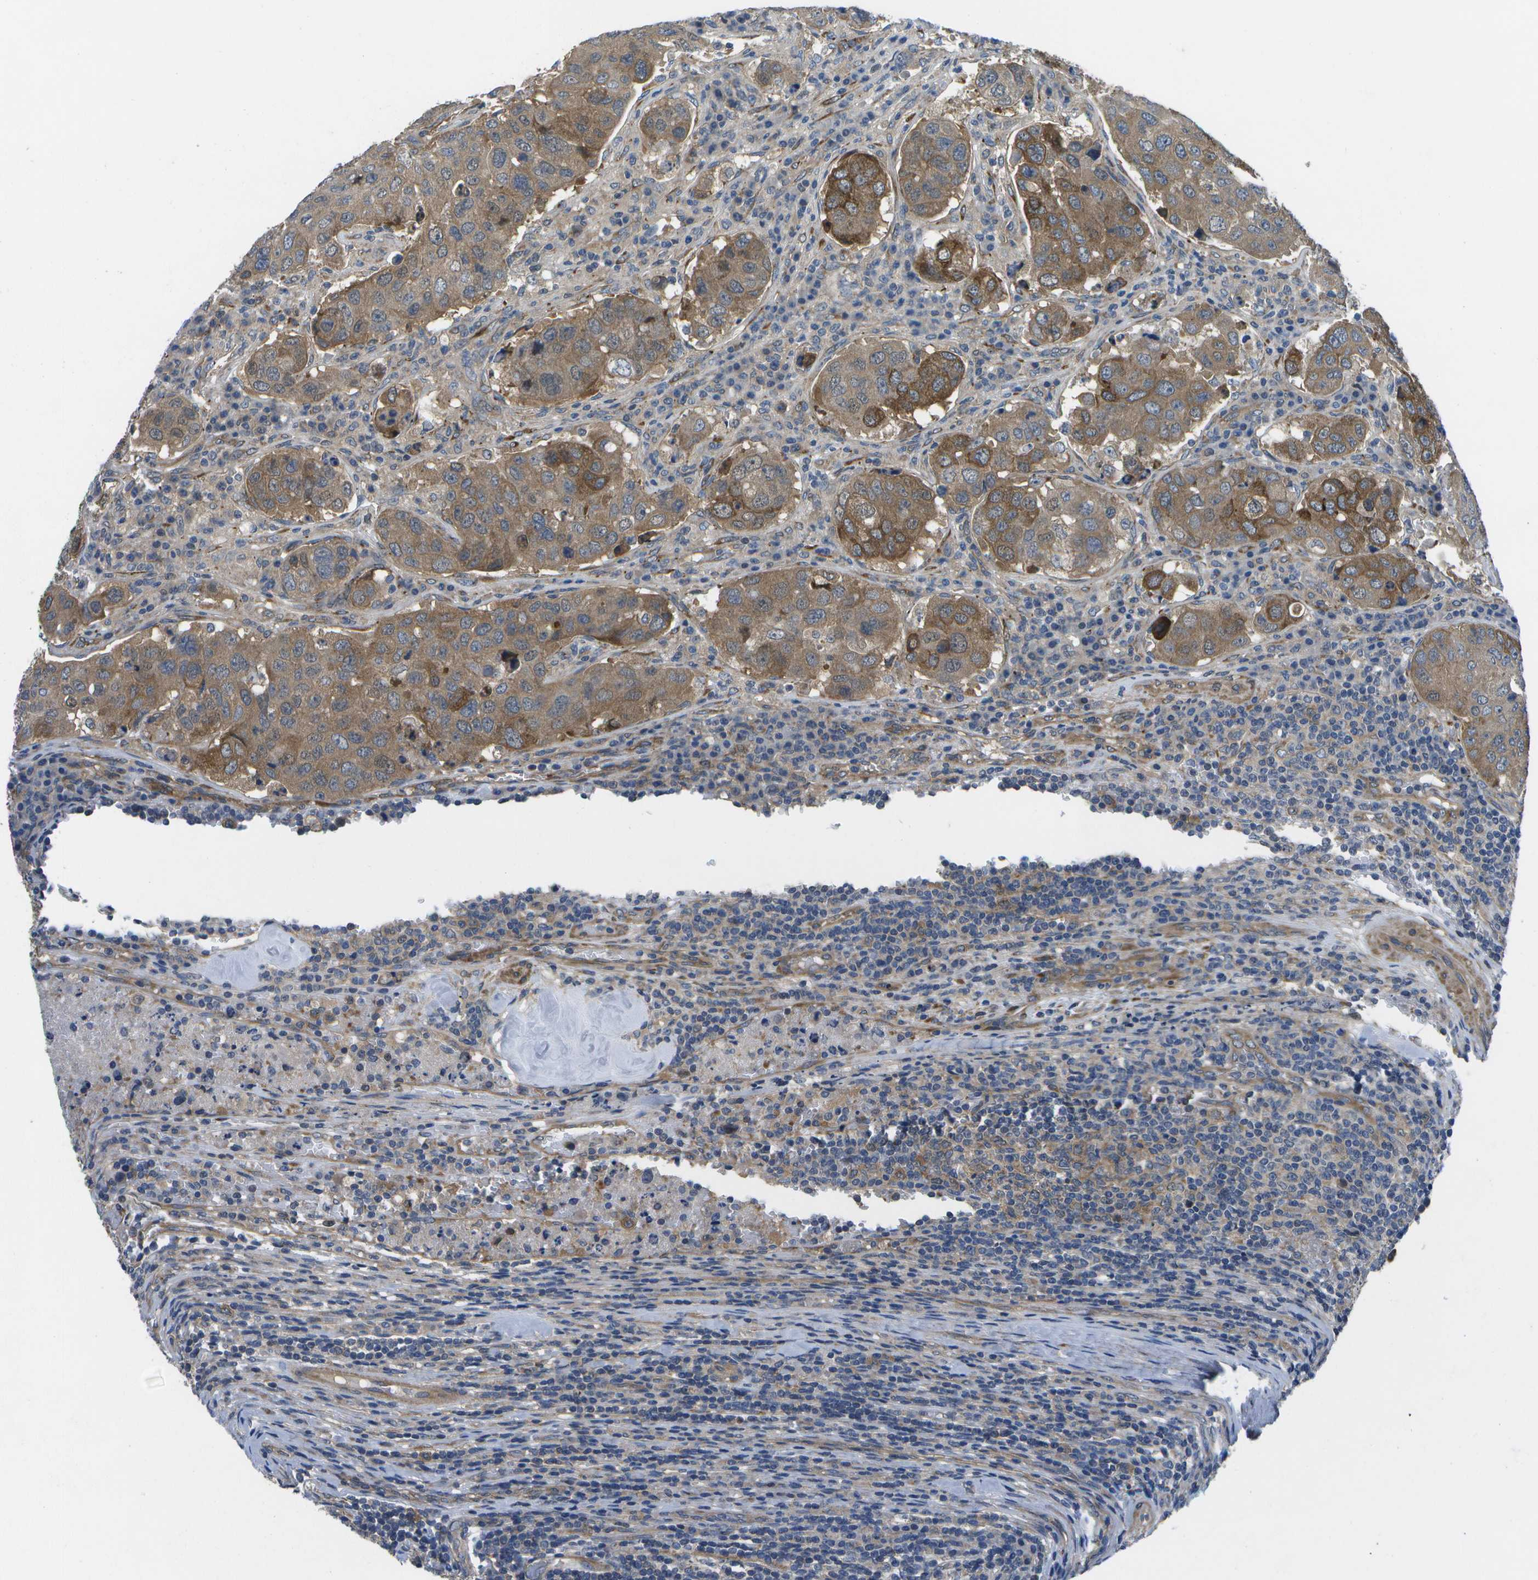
{"staining": {"intensity": "moderate", "quantity": "25%-75%", "location": "cytoplasmic/membranous,nuclear"}, "tissue": "urothelial cancer", "cell_type": "Tumor cells", "image_type": "cancer", "snomed": [{"axis": "morphology", "description": "Urothelial carcinoma, High grade"}, {"axis": "topography", "description": "Lymph node"}, {"axis": "topography", "description": "Urinary bladder"}], "caption": "Urothelial carcinoma (high-grade) stained for a protein (brown) displays moderate cytoplasmic/membranous and nuclear positive expression in approximately 25%-75% of tumor cells.", "gene": "P3H1", "patient": {"sex": "male", "age": 51}}